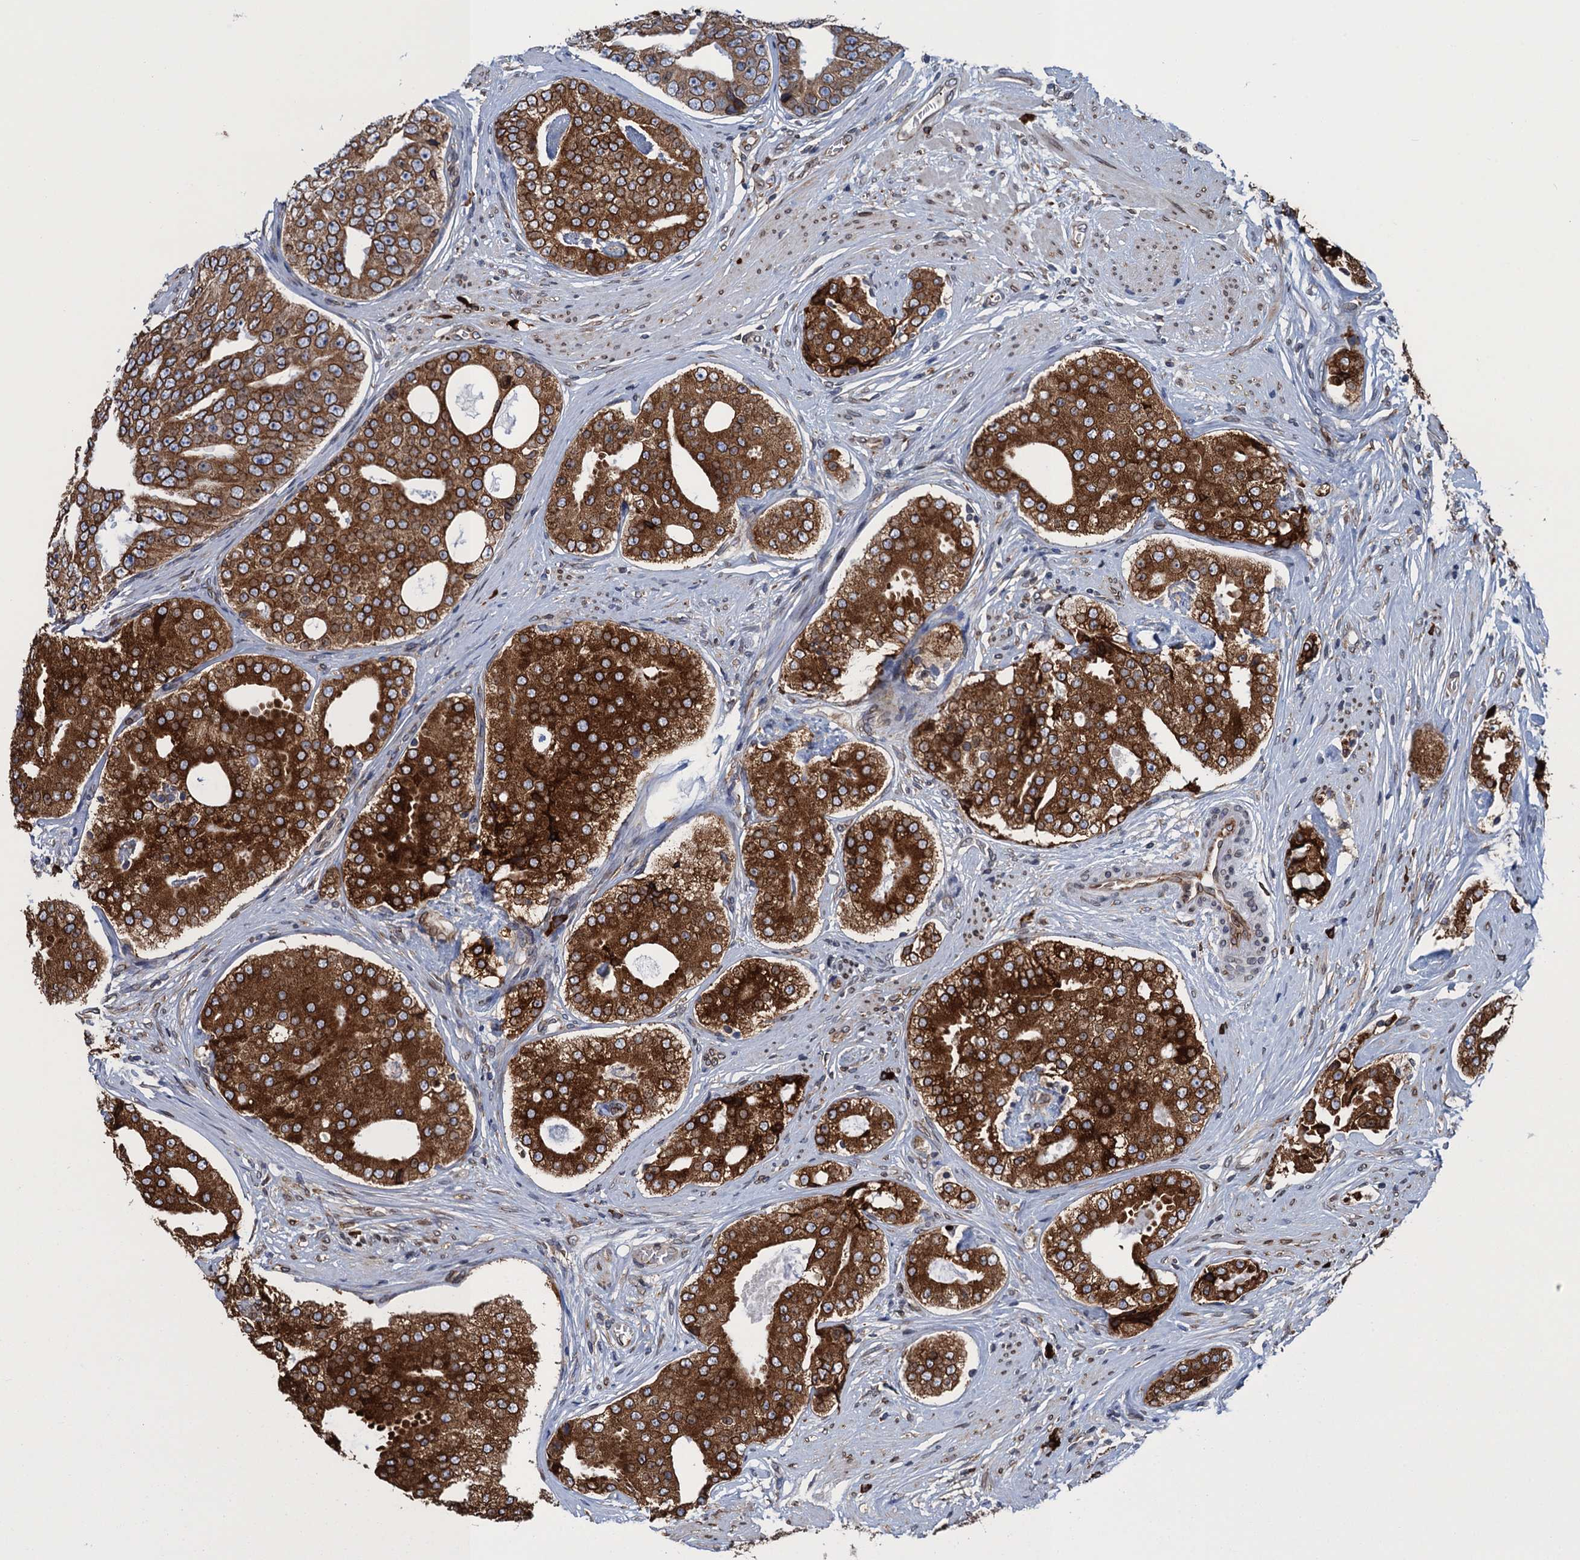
{"staining": {"intensity": "strong", "quantity": ">75%", "location": "cytoplasmic/membranous"}, "tissue": "prostate cancer", "cell_type": "Tumor cells", "image_type": "cancer", "snomed": [{"axis": "morphology", "description": "Adenocarcinoma, High grade"}, {"axis": "topography", "description": "Prostate"}], "caption": "This is a photomicrograph of immunohistochemistry (IHC) staining of adenocarcinoma (high-grade) (prostate), which shows strong staining in the cytoplasmic/membranous of tumor cells.", "gene": "TMEM205", "patient": {"sex": "male", "age": 56}}